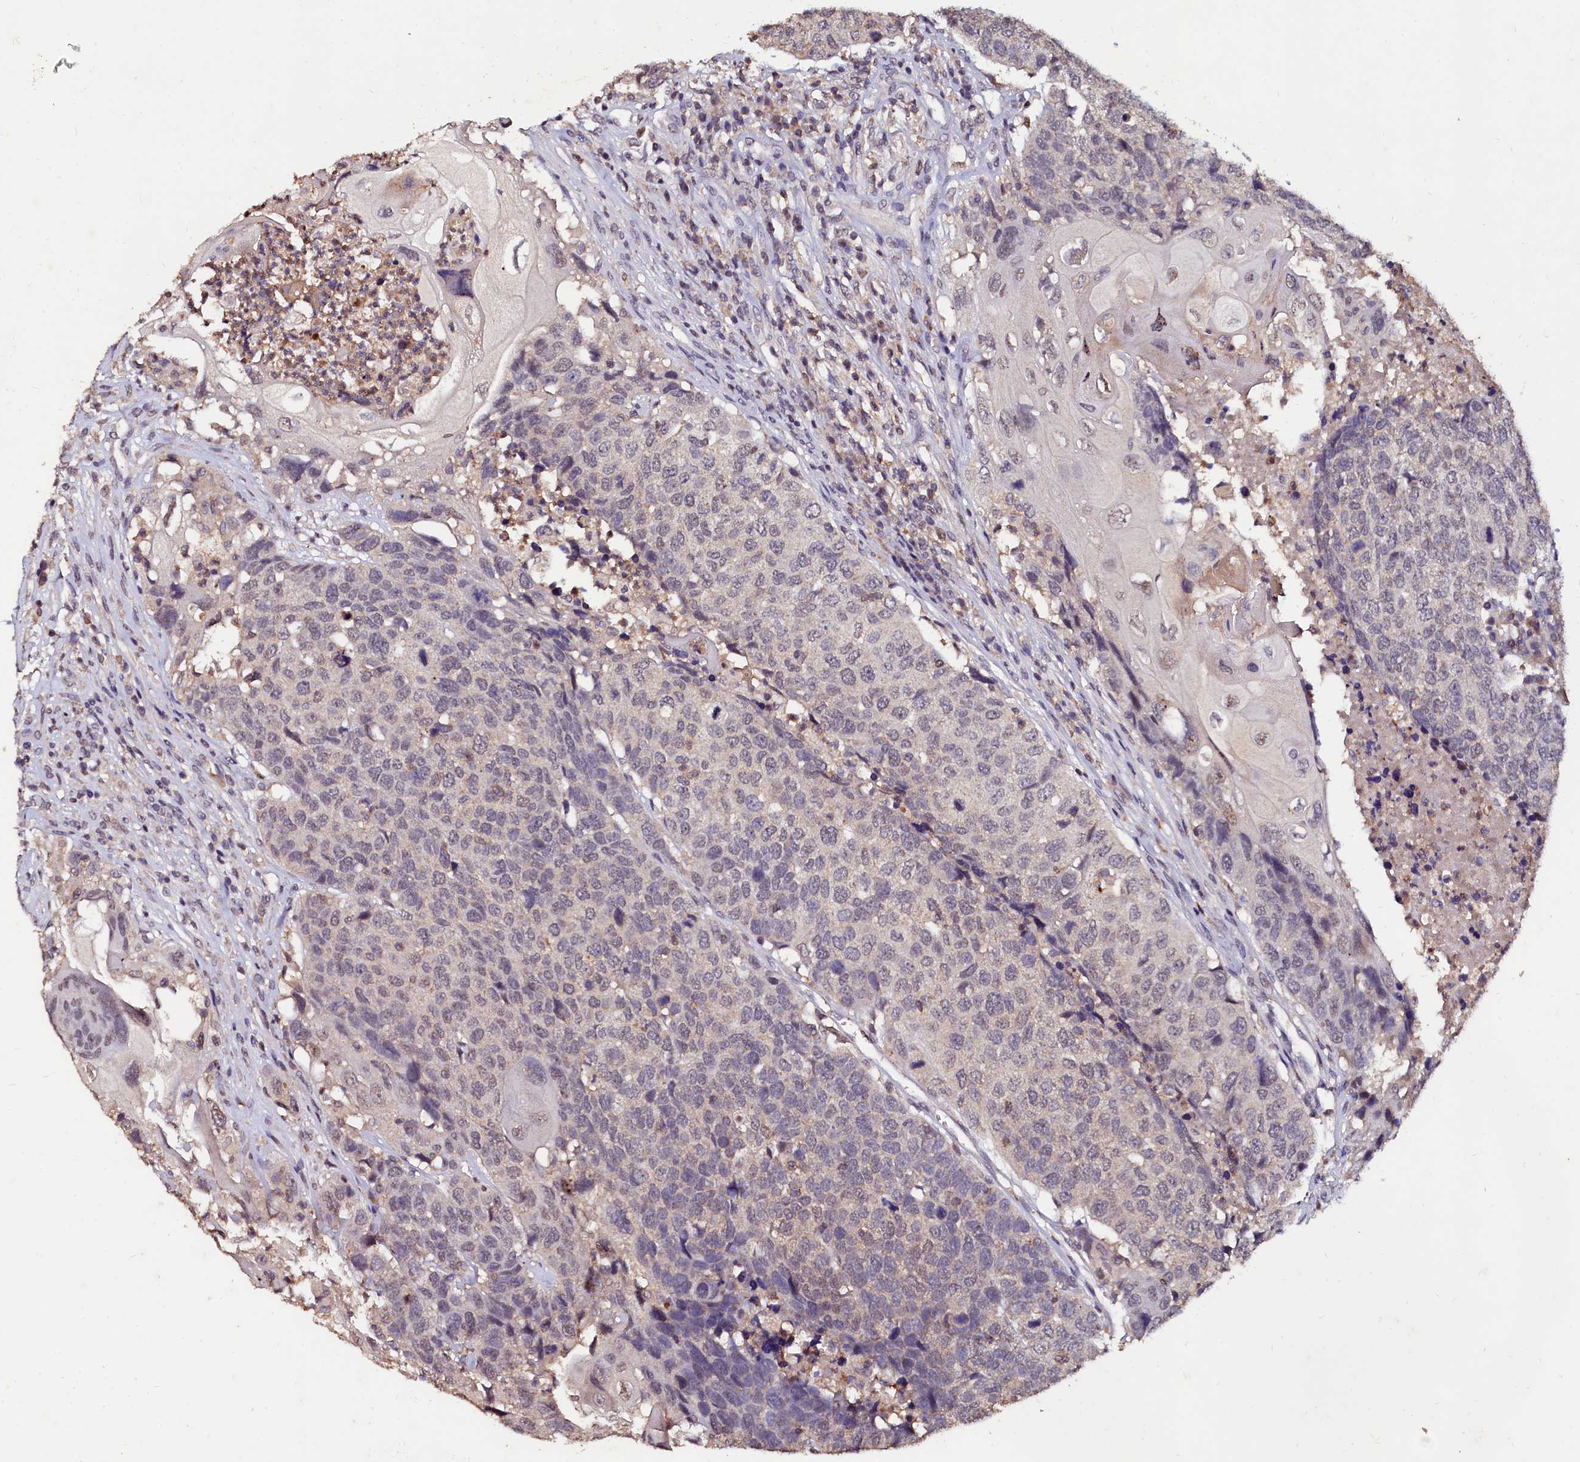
{"staining": {"intensity": "negative", "quantity": "none", "location": "none"}, "tissue": "head and neck cancer", "cell_type": "Tumor cells", "image_type": "cancer", "snomed": [{"axis": "morphology", "description": "Squamous cell carcinoma, NOS"}, {"axis": "topography", "description": "Head-Neck"}], "caption": "Tumor cells are negative for brown protein staining in squamous cell carcinoma (head and neck).", "gene": "CSTPP1", "patient": {"sex": "male", "age": 66}}